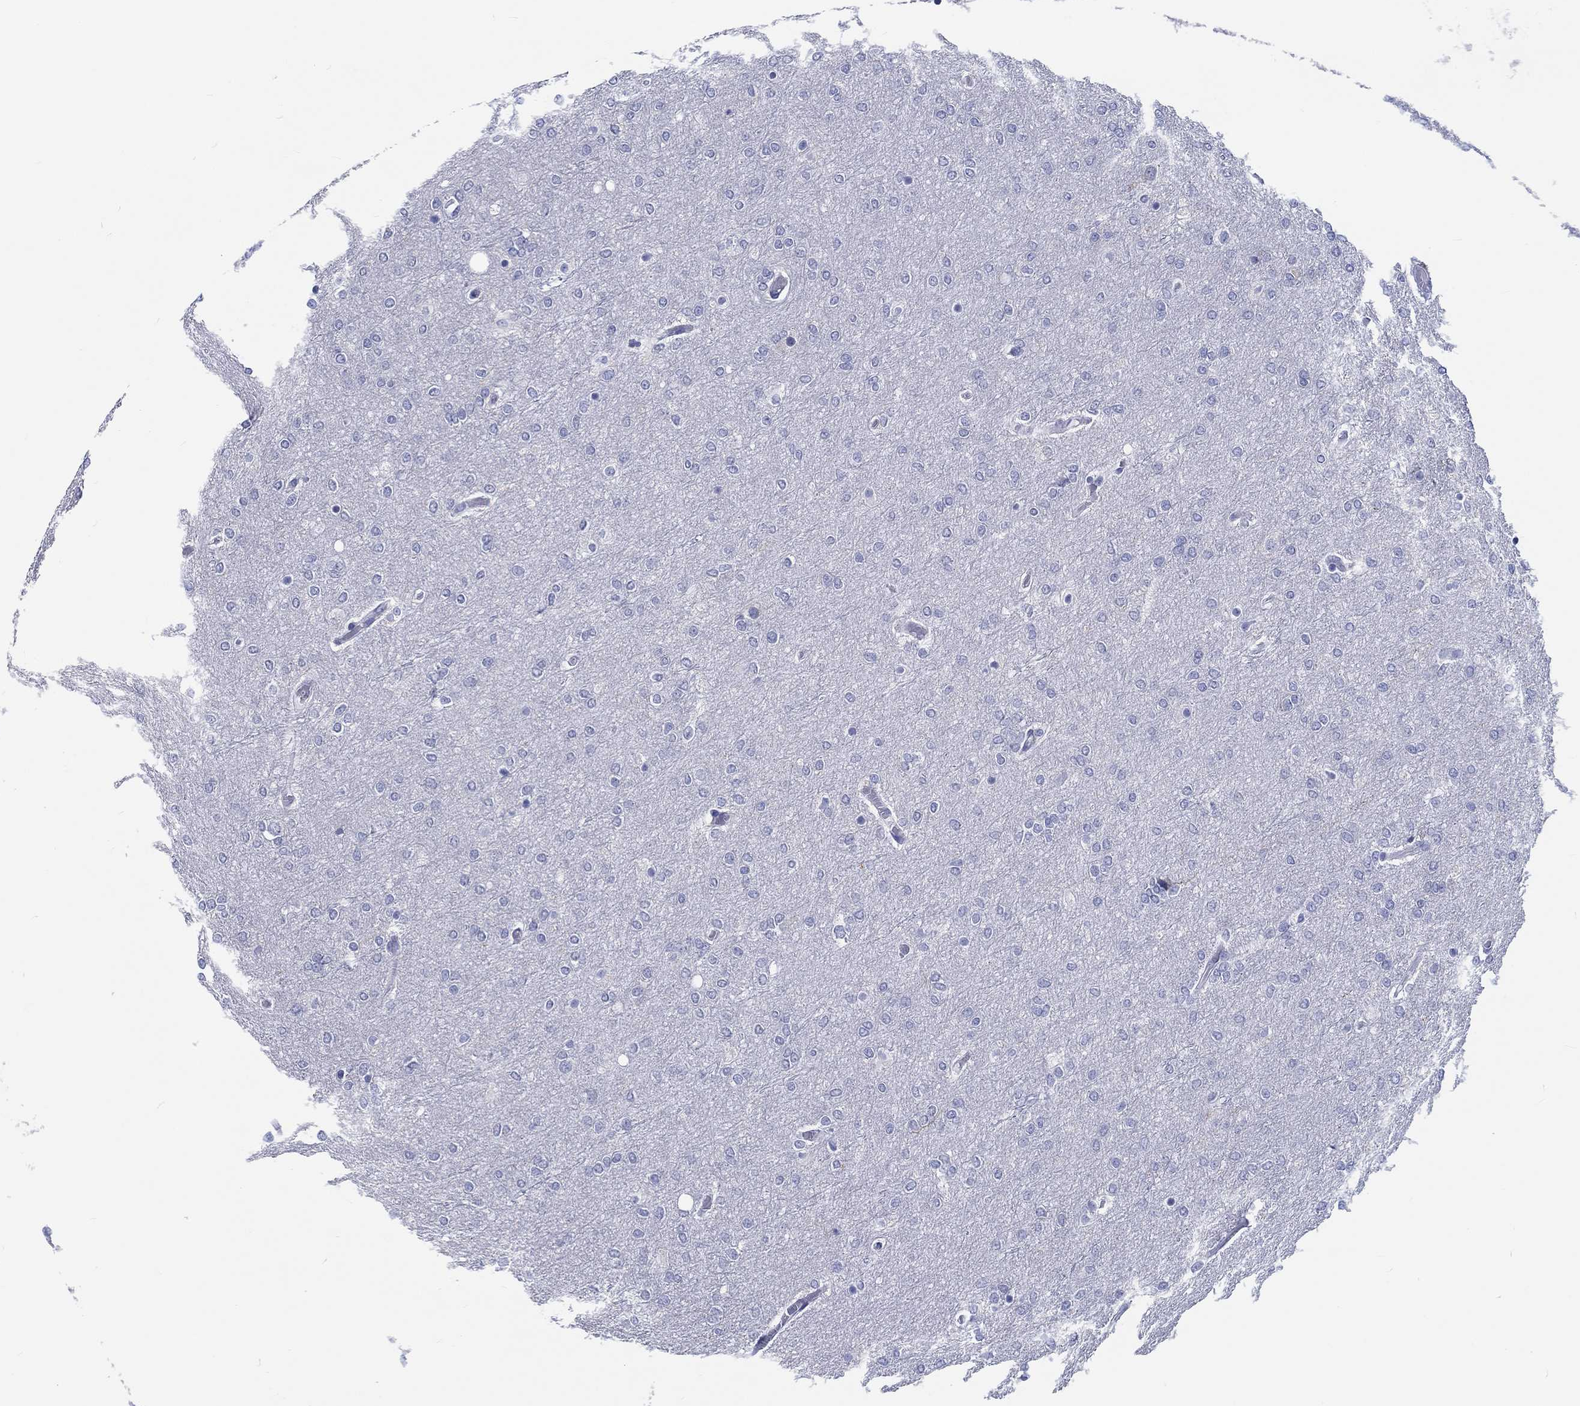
{"staining": {"intensity": "negative", "quantity": "none", "location": "none"}, "tissue": "glioma", "cell_type": "Tumor cells", "image_type": "cancer", "snomed": [{"axis": "morphology", "description": "Glioma, malignant, High grade"}, {"axis": "topography", "description": "Brain"}], "caption": "Immunohistochemical staining of glioma shows no significant positivity in tumor cells. (DAB (3,3'-diaminobenzidine) immunohistochemistry visualized using brightfield microscopy, high magnification).", "gene": "H1-1", "patient": {"sex": "female", "age": 61}}